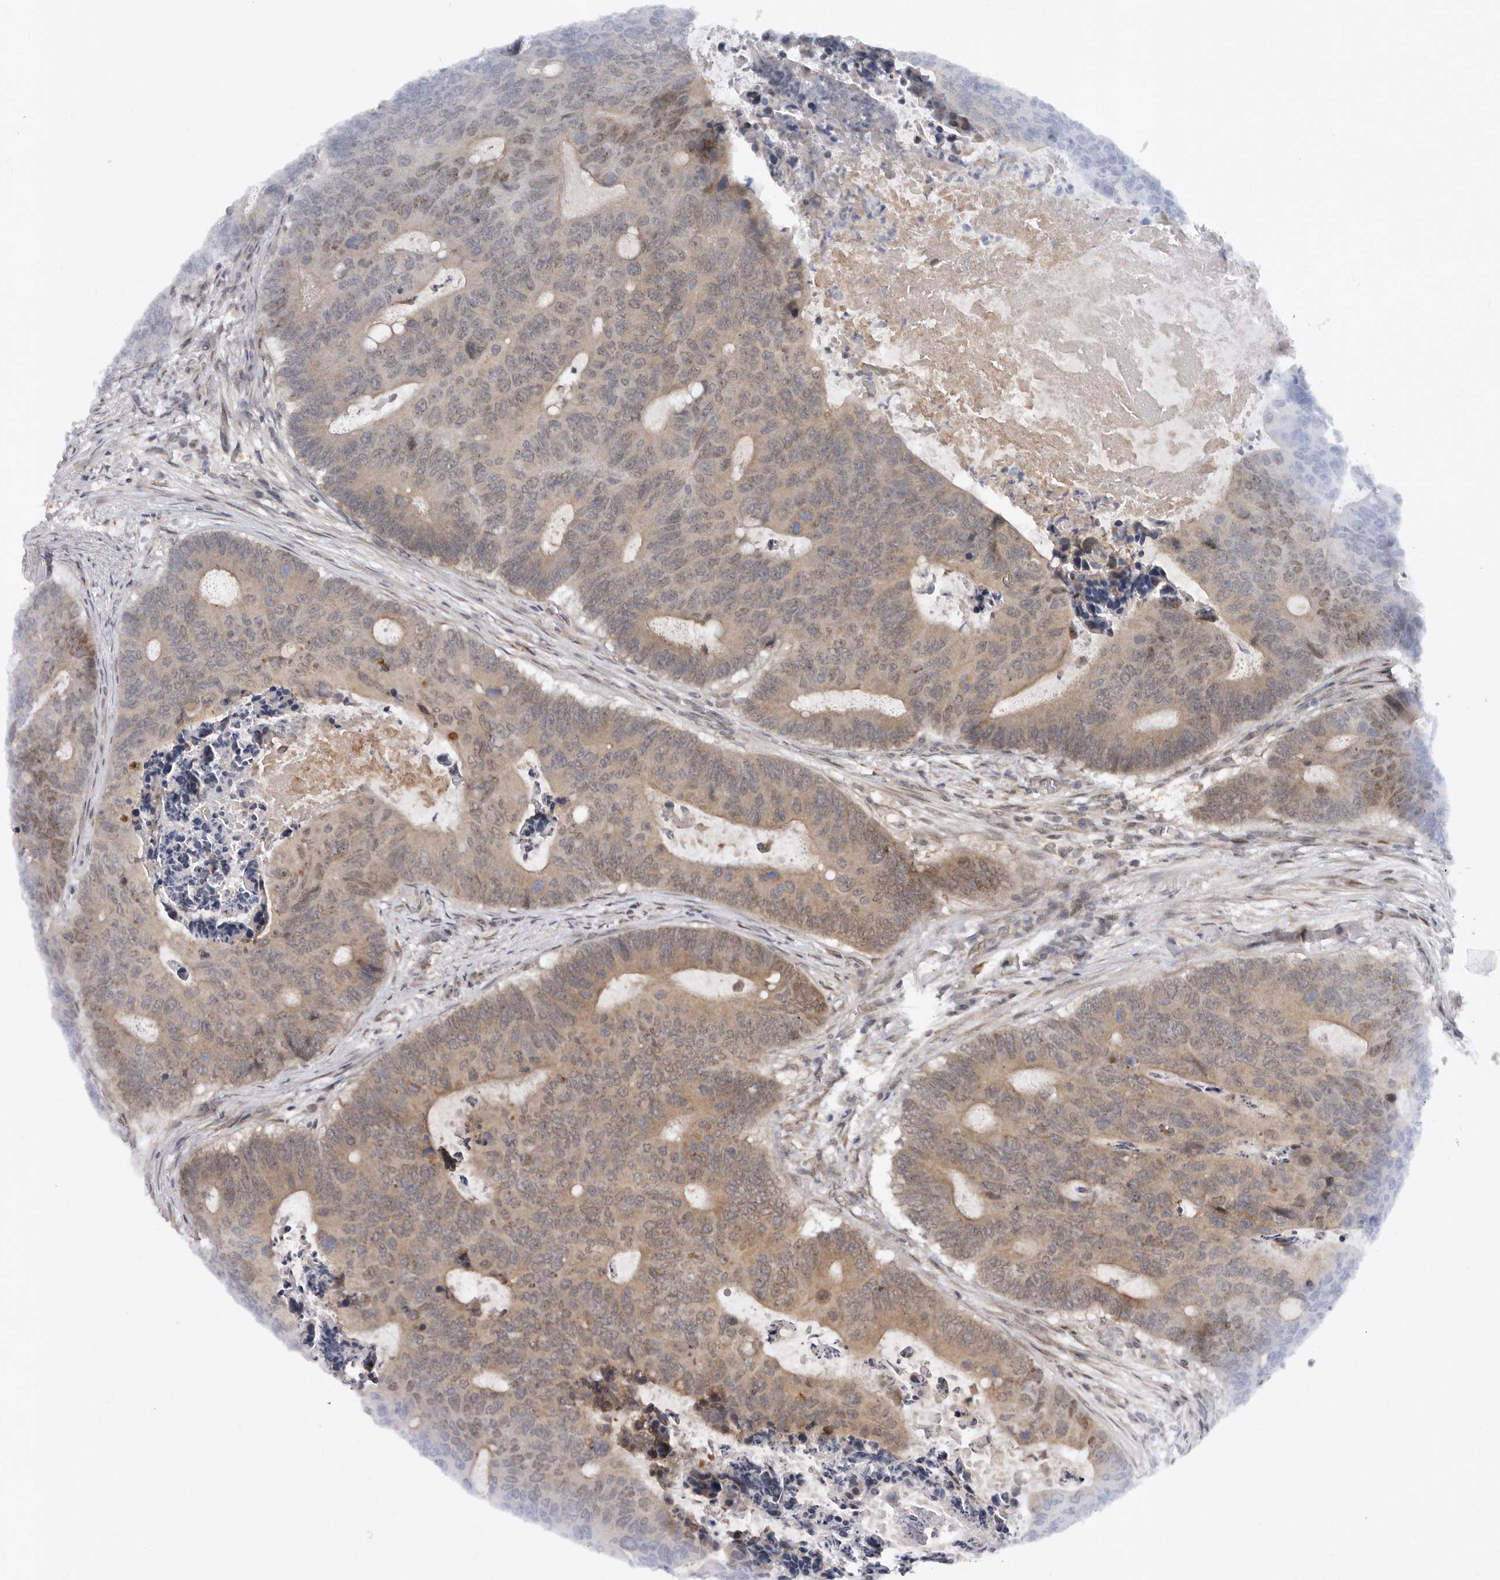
{"staining": {"intensity": "weak", "quantity": ">75%", "location": "cytoplasmic/membranous,nuclear"}, "tissue": "colorectal cancer", "cell_type": "Tumor cells", "image_type": "cancer", "snomed": [{"axis": "morphology", "description": "Adenocarcinoma, NOS"}, {"axis": "topography", "description": "Colon"}], "caption": "Immunohistochemistry (IHC) of adenocarcinoma (colorectal) demonstrates low levels of weak cytoplasmic/membranous and nuclear positivity in approximately >75% of tumor cells. (brown staining indicates protein expression, while blue staining denotes nuclei).", "gene": "ABL1", "patient": {"sex": "male", "age": 87}}